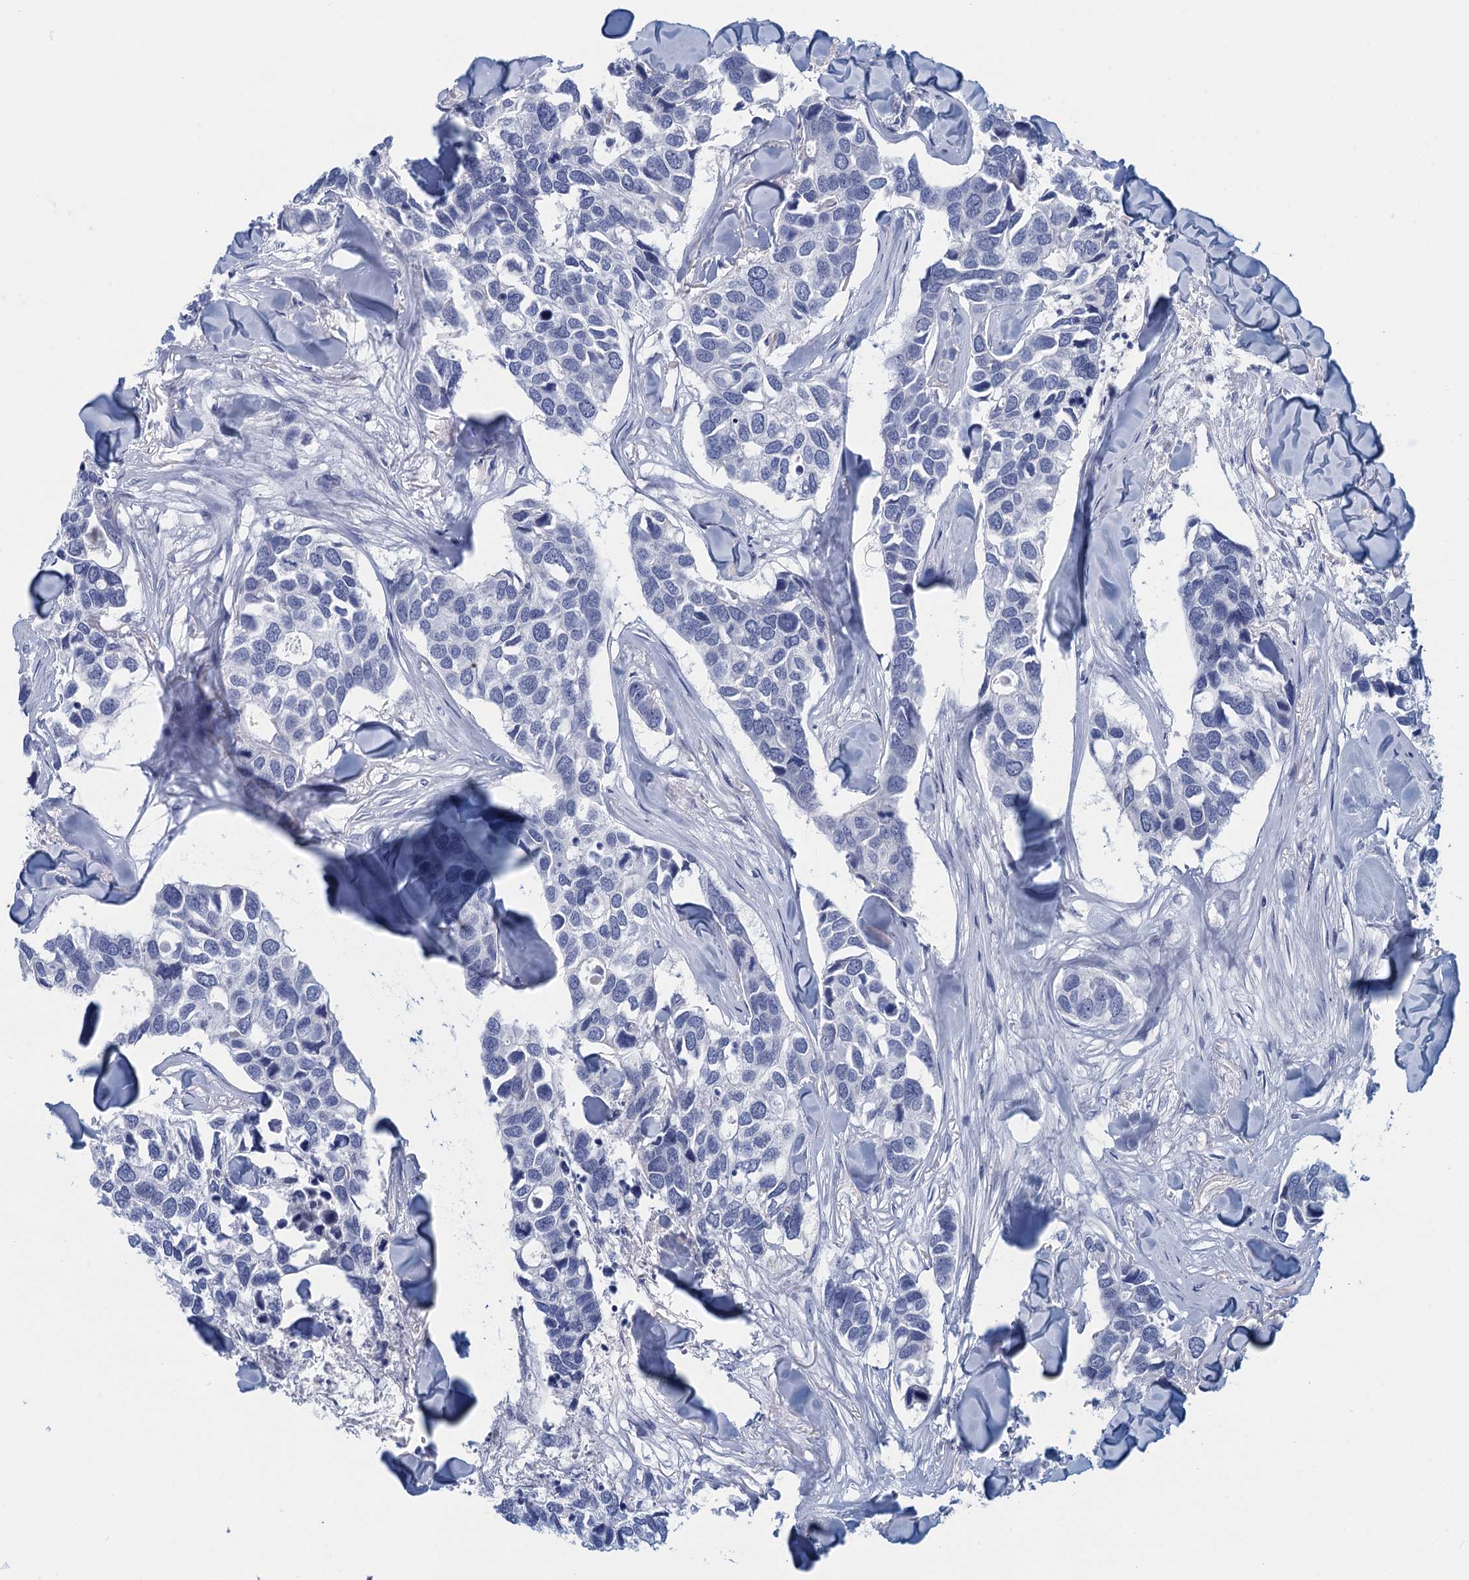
{"staining": {"intensity": "negative", "quantity": "none", "location": "none"}, "tissue": "breast cancer", "cell_type": "Tumor cells", "image_type": "cancer", "snomed": [{"axis": "morphology", "description": "Duct carcinoma"}, {"axis": "topography", "description": "Breast"}], "caption": "IHC micrograph of neoplastic tissue: breast invasive ductal carcinoma stained with DAB exhibits no significant protein positivity in tumor cells.", "gene": "CYP51A1", "patient": {"sex": "female", "age": 83}}